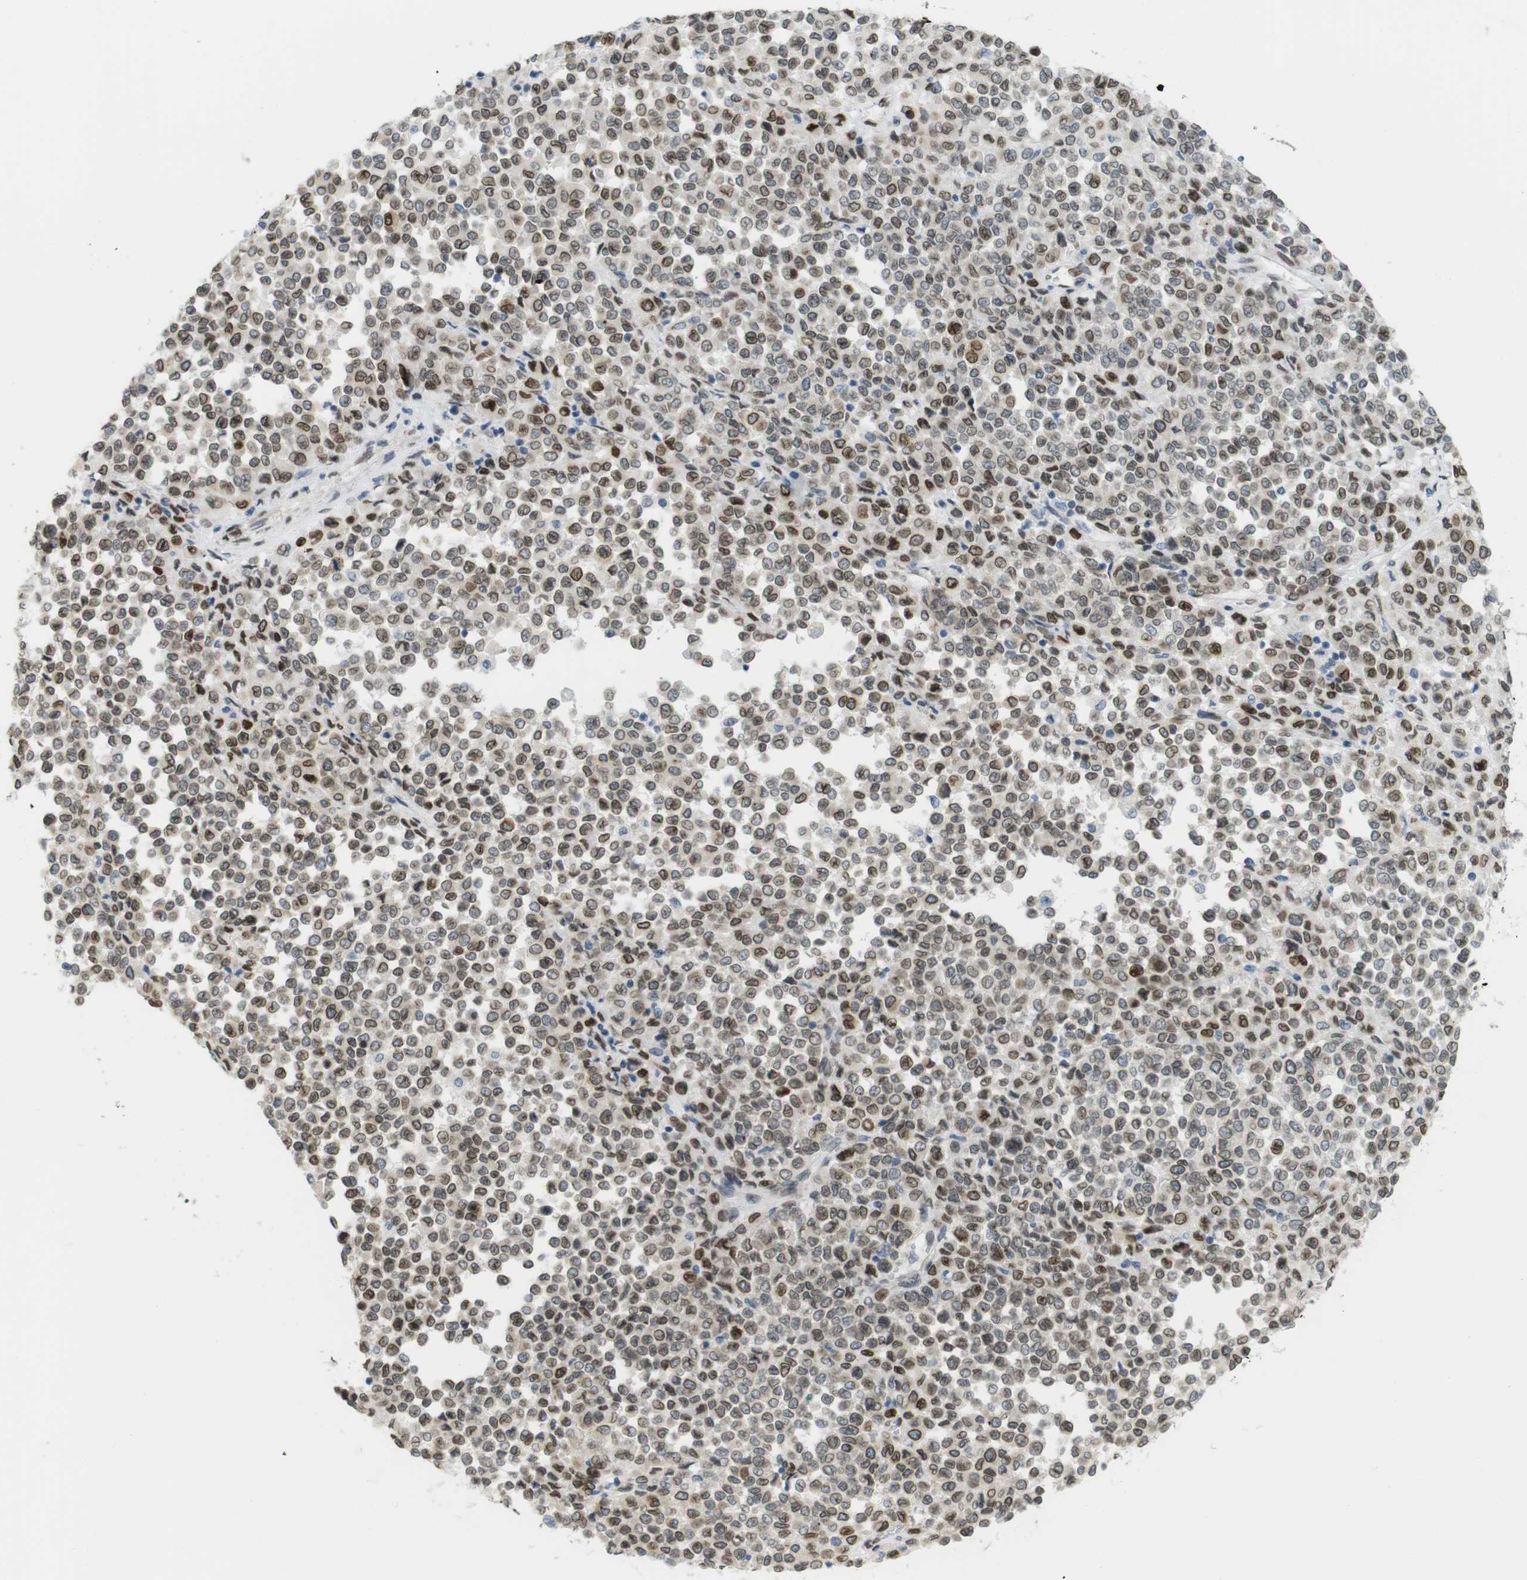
{"staining": {"intensity": "moderate", "quantity": ">75%", "location": "cytoplasmic/membranous,nuclear"}, "tissue": "melanoma", "cell_type": "Tumor cells", "image_type": "cancer", "snomed": [{"axis": "morphology", "description": "Malignant melanoma, Metastatic site"}, {"axis": "topography", "description": "Pancreas"}], "caption": "Protein expression by immunohistochemistry (IHC) shows moderate cytoplasmic/membranous and nuclear positivity in about >75% of tumor cells in melanoma.", "gene": "ARL6IP6", "patient": {"sex": "female", "age": 30}}